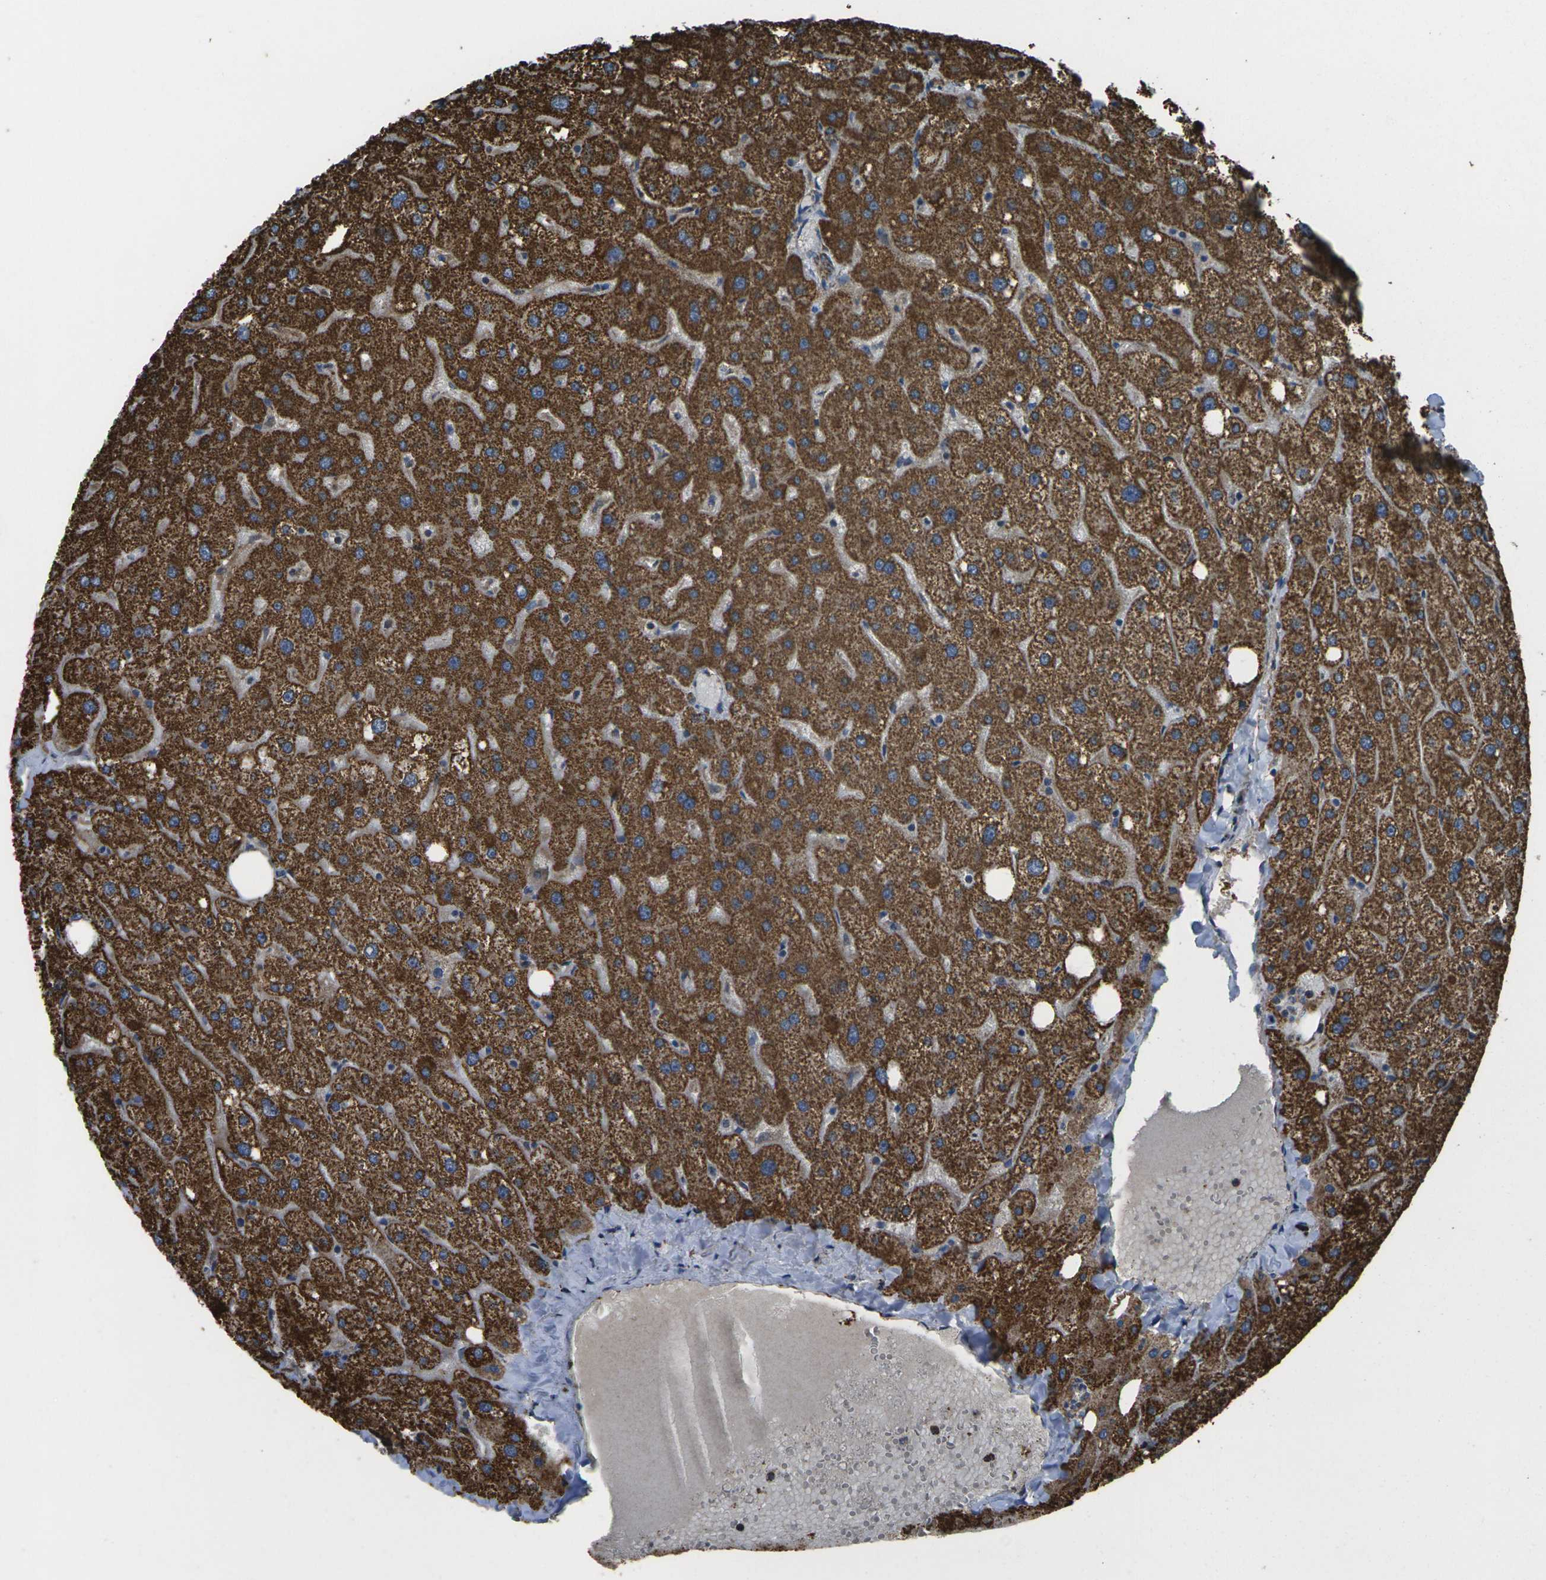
{"staining": {"intensity": "moderate", "quantity": "25%-75%", "location": "cytoplasmic/membranous"}, "tissue": "liver", "cell_type": "Cholangiocytes", "image_type": "normal", "snomed": [{"axis": "morphology", "description": "Normal tissue, NOS"}, {"axis": "topography", "description": "Liver"}], "caption": "This histopathology image exhibits IHC staining of benign liver, with medium moderate cytoplasmic/membranous staining in about 25%-75% of cholangiocytes.", "gene": "KLHL5", "patient": {"sex": "male", "age": 73}}